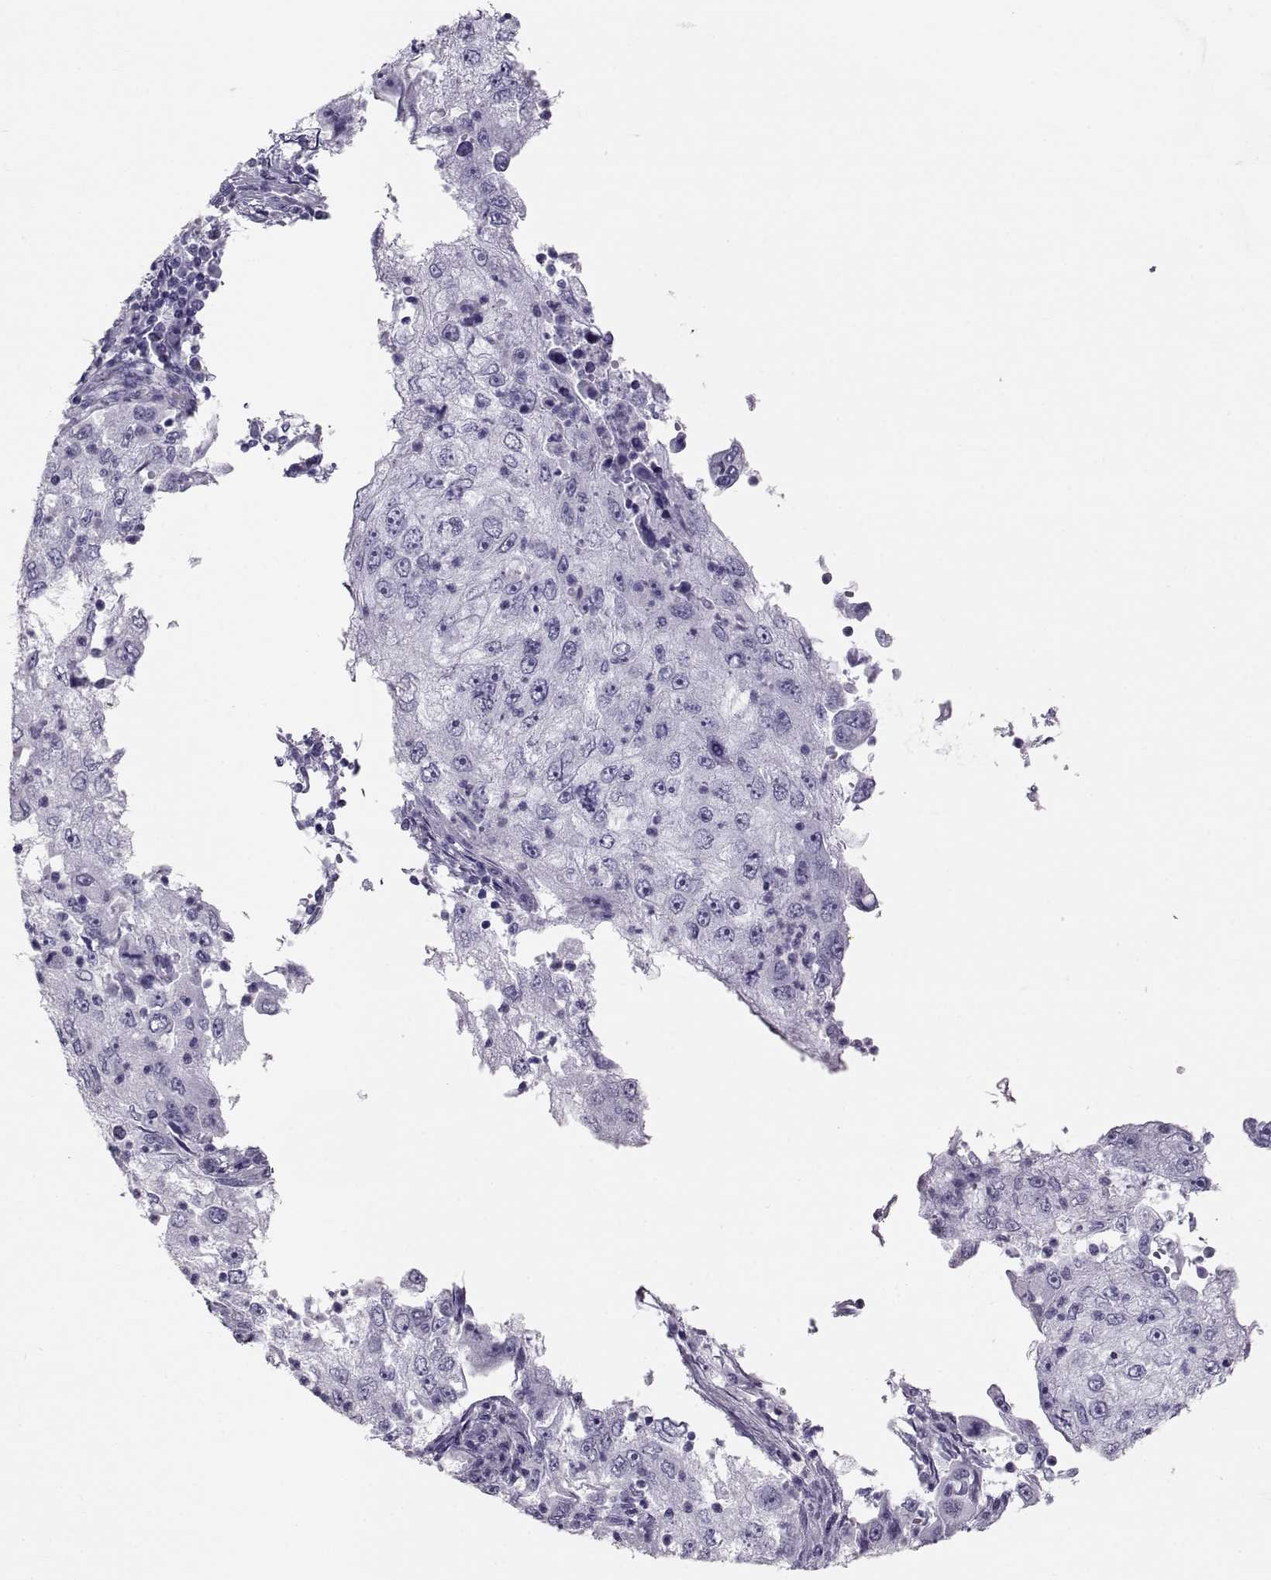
{"staining": {"intensity": "negative", "quantity": "none", "location": "none"}, "tissue": "cervical cancer", "cell_type": "Tumor cells", "image_type": "cancer", "snomed": [{"axis": "morphology", "description": "Squamous cell carcinoma, NOS"}, {"axis": "topography", "description": "Cervix"}], "caption": "Human cervical squamous cell carcinoma stained for a protein using immunohistochemistry exhibits no expression in tumor cells.", "gene": "RD3", "patient": {"sex": "female", "age": 36}}